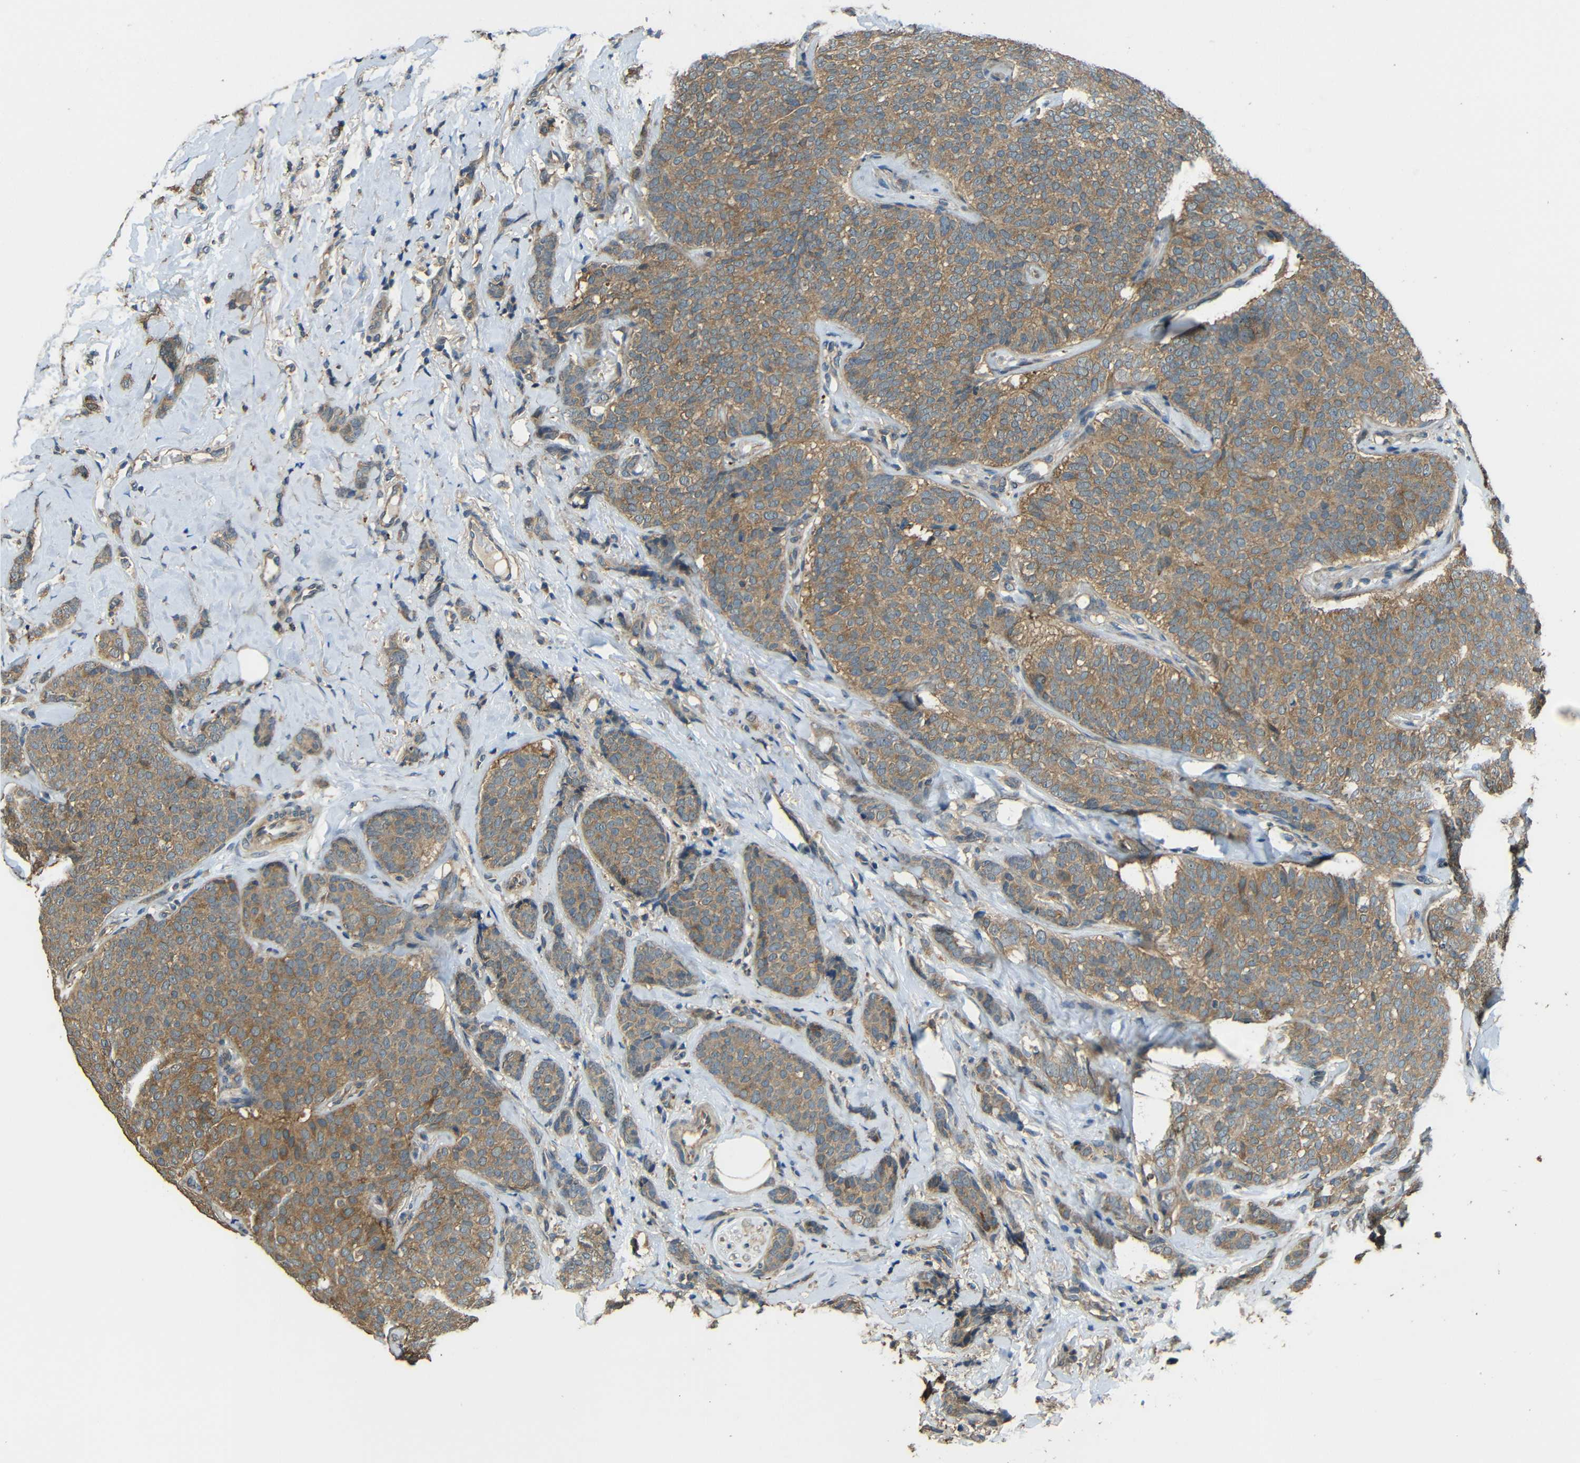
{"staining": {"intensity": "moderate", "quantity": ">75%", "location": "cytoplasmic/membranous"}, "tissue": "breast cancer", "cell_type": "Tumor cells", "image_type": "cancer", "snomed": [{"axis": "morphology", "description": "Lobular carcinoma"}, {"axis": "topography", "description": "Skin"}, {"axis": "topography", "description": "Breast"}], "caption": "Immunohistochemistry (IHC) of human breast cancer shows medium levels of moderate cytoplasmic/membranous positivity in approximately >75% of tumor cells.", "gene": "ACACA", "patient": {"sex": "female", "age": 46}}